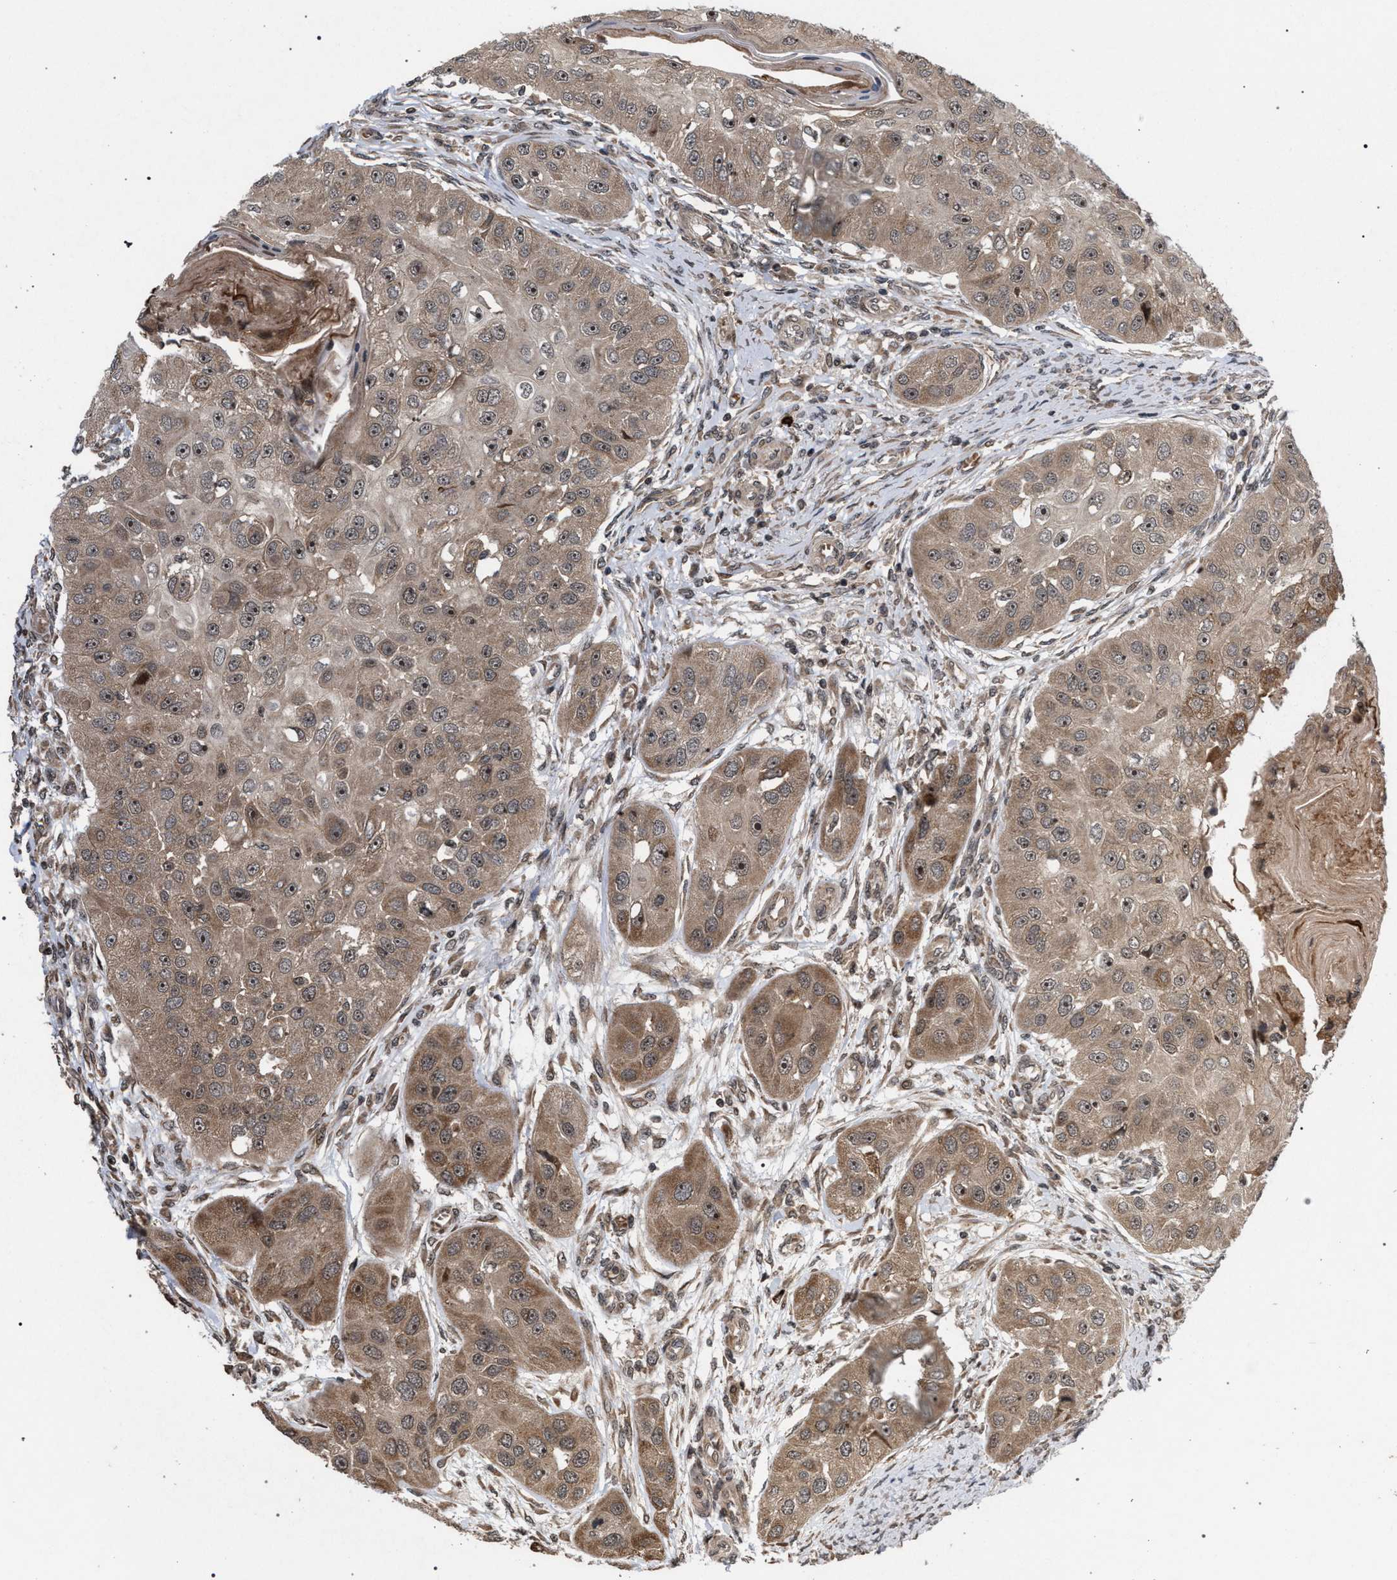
{"staining": {"intensity": "weak", "quantity": ">75%", "location": "cytoplasmic/membranous,nuclear"}, "tissue": "head and neck cancer", "cell_type": "Tumor cells", "image_type": "cancer", "snomed": [{"axis": "morphology", "description": "Normal tissue, NOS"}, {"axis": "morphology", "description": "Squamous cell carcinoma, NOS"}, {"axis": "topography", "description": "Skeletal muscle"}, {"axis": "topography", "description": "Head-Neck"}], "caption": "Squamous cell carcinoma (head and neck) stained with a brown dye demonstrates weak cytoplasmic/membranous and nuclear positive expression in about >75% of tumor cells.", "gene": "IRAK4", "patient": {"sex": "male", "age": 51}}